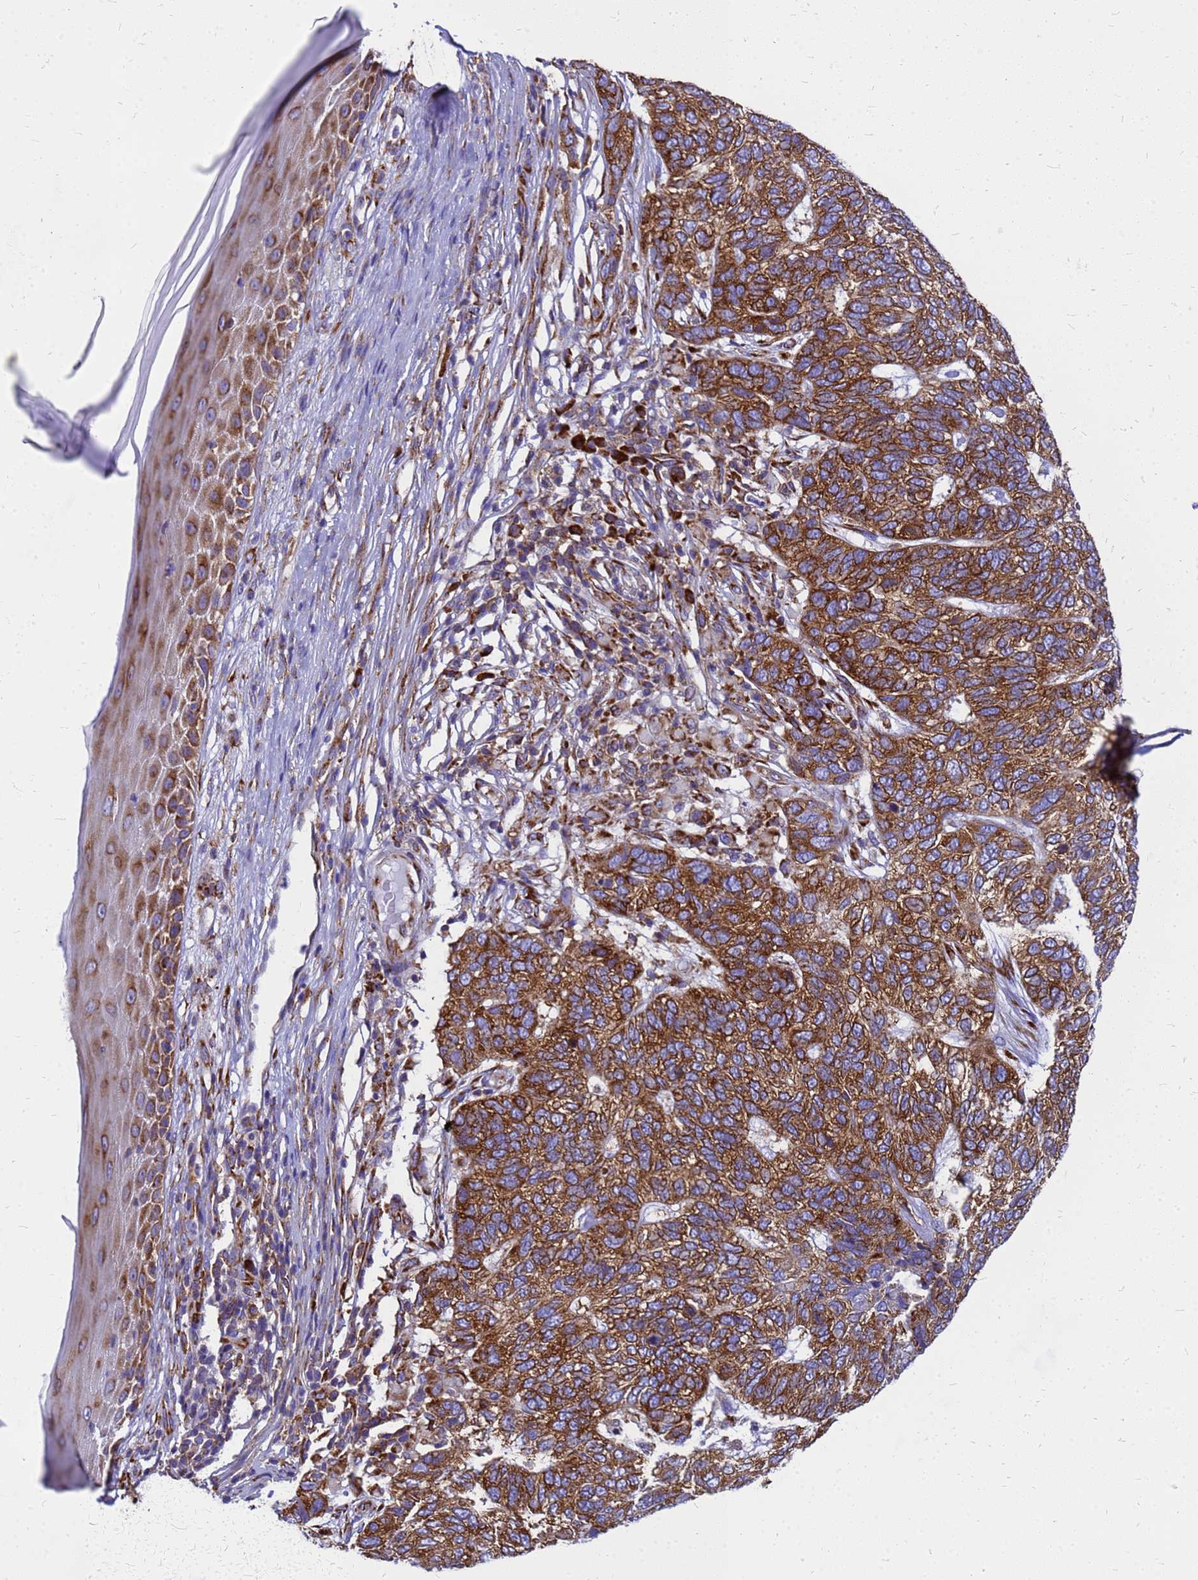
{"staining": {"intensity": "strong", "quantity": ">75%", "location": "cytoplasmic/membranous"}, "tissue": "skin cancer", "cell_type": "Tumor cells", "image_type": "cancer", "snomed": [{"axis": "morphology", "description": "Basal cell carcinoma"}, {"axis": "topography", "description": "Skin"}], "caption": "A high-resolution micrograph shows immunohistochemistry (IHC) staining of skin basal cell carcinoma, which shows strong cytoplasmic/membranous staining in approximately >75% of tumor cells.", "gene": "EEF1D", "patient": {"sex": "female", "age": 65}}